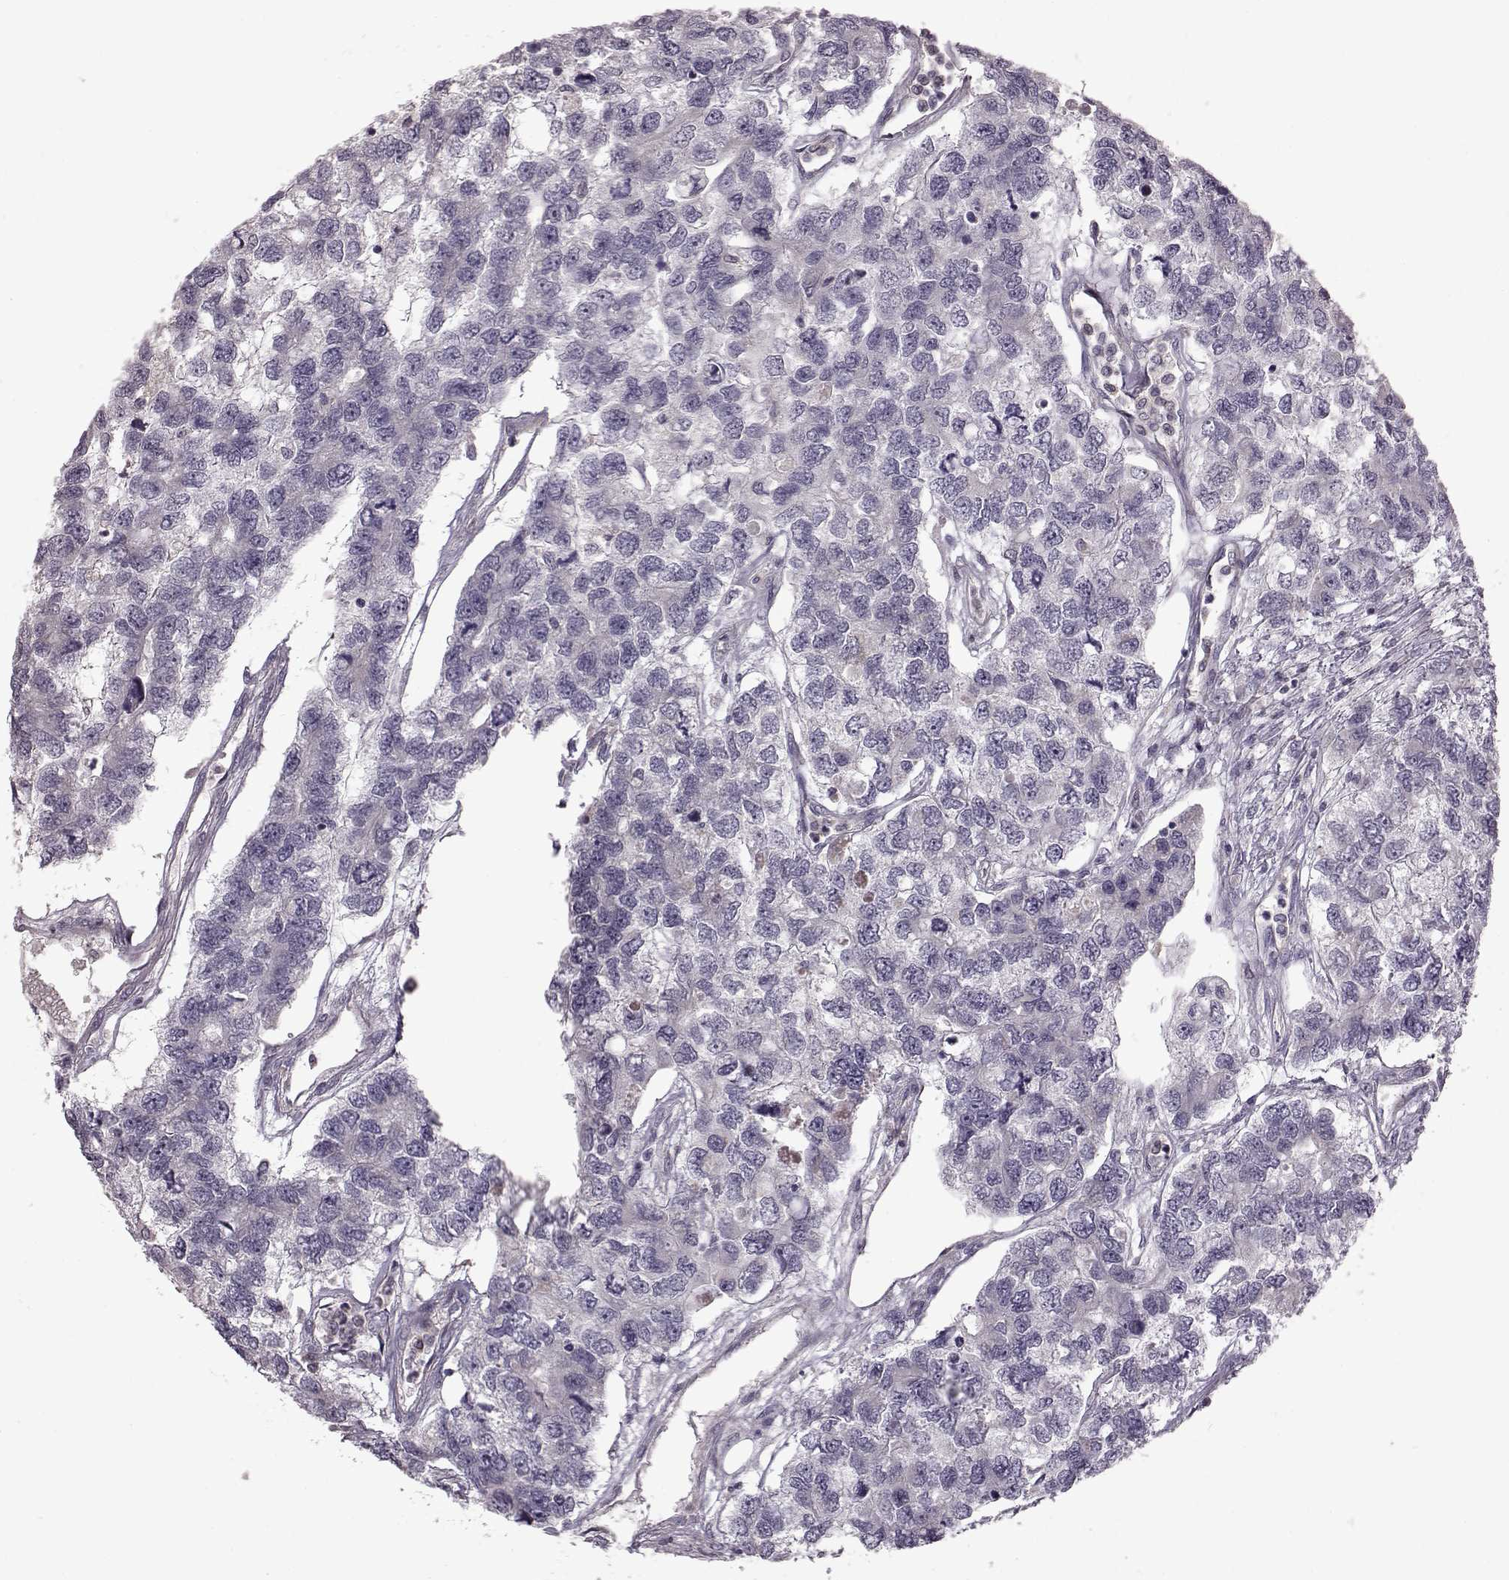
{"staining": {"intensity": "weak", "quantity": "<25%", "location": "cytoplasmic/membranous"}, "tissue": "testis cancer", "cell_type": "Tumor cells", "image_type": "cancer", "snomed": [{"axis": "morphology", "description": "Seminoma, NOS"}, {"axis": "topography", "description": "Testis"}], "caption": "An immunohistochemistry histopathology image of testis seminoma is shown. There is no staining in tumor cells of testis seminoma.", "gene": "B3GNT6", "patient": {"sex": "male", "age": 52}}